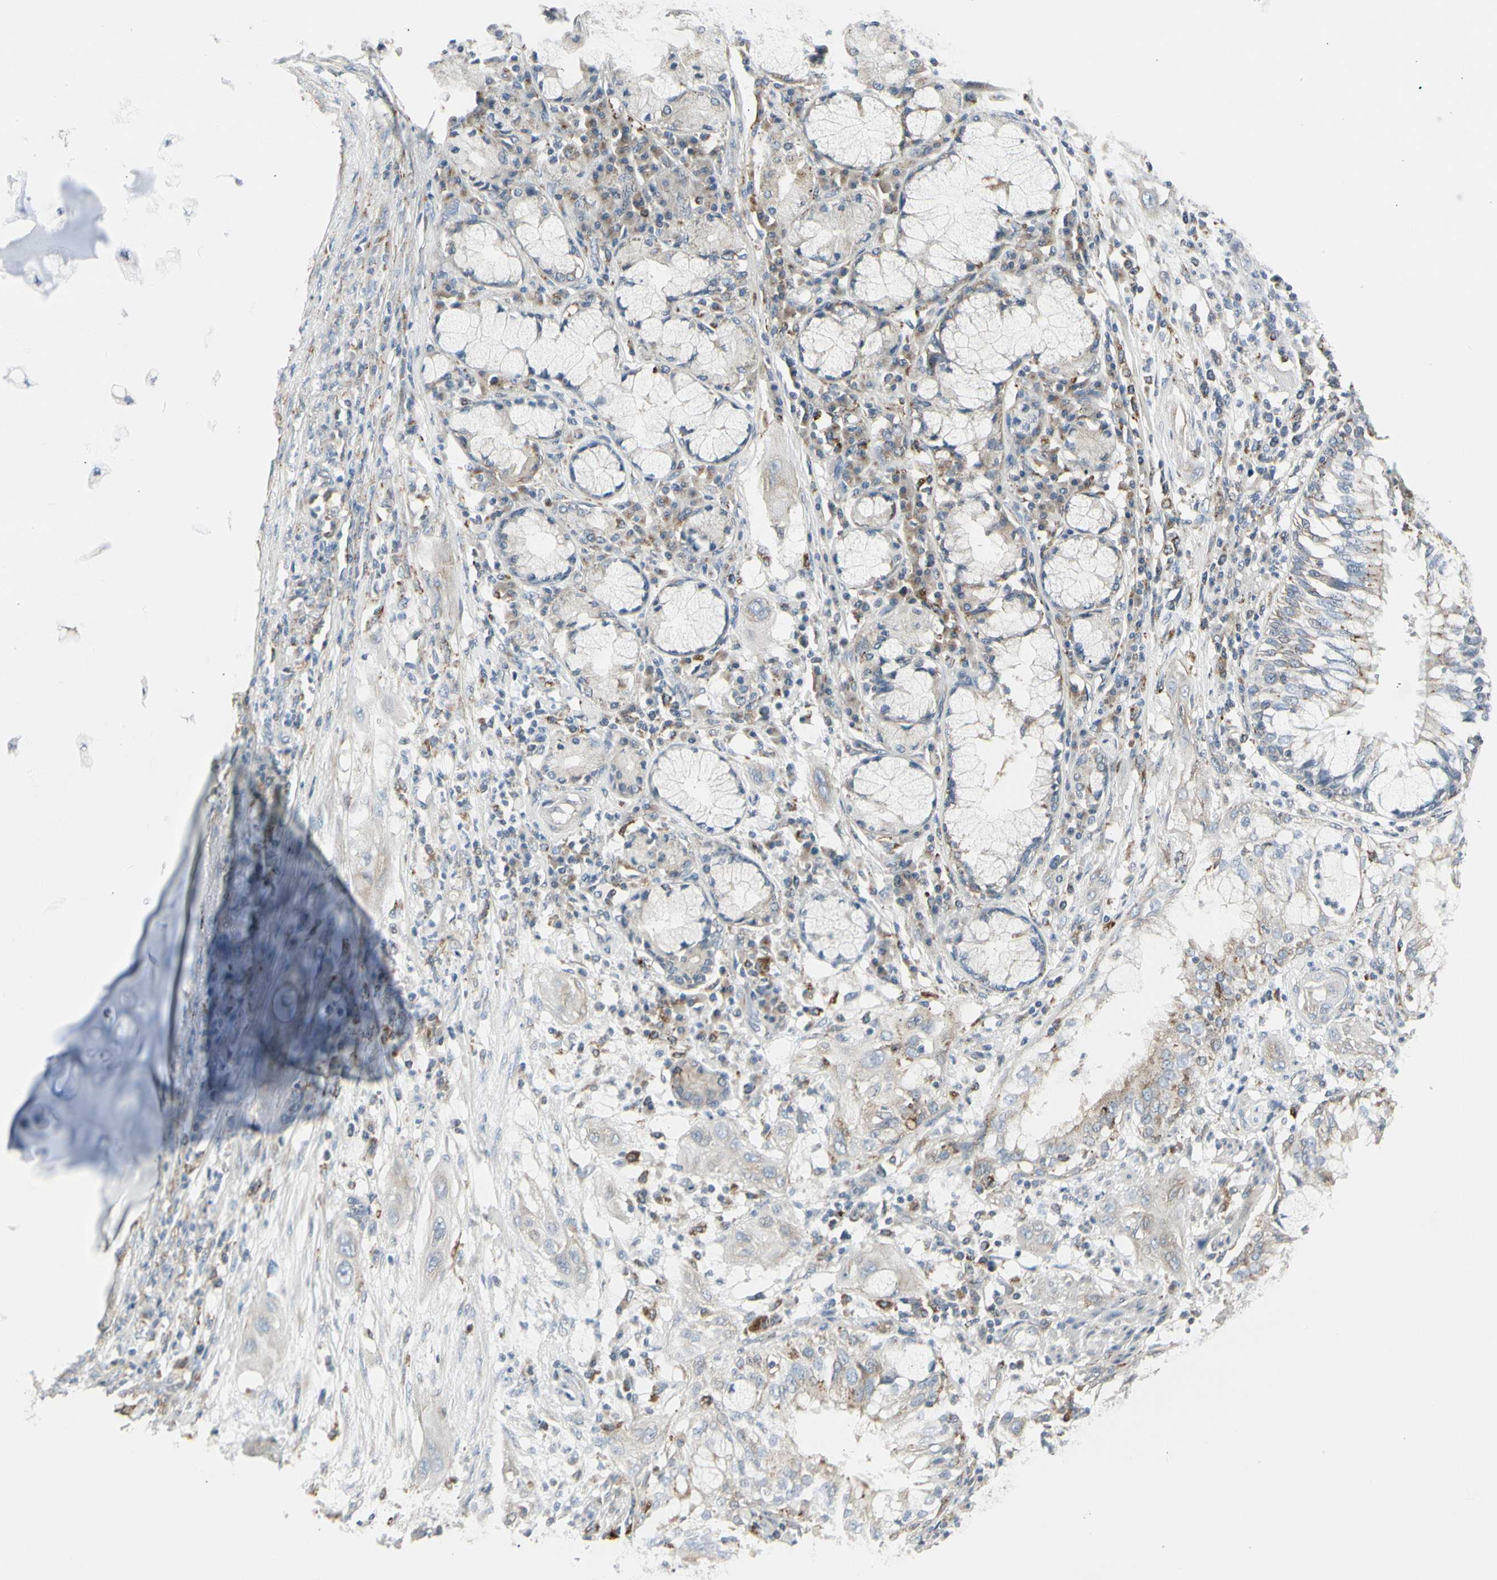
{"staining": {"intensity": "weak", "quantity": "<25%", "location": "cytoplasmic/membranous"}, "tissue": "lung cancer", "cell_type": "Tumor cells", "image_type": "cancer", "snomed": [{"axis": "morphology", "description": "Squamous cell carcinoma, NOS"}, {"axis": "topography", "description": "Lung"}], "caption": "Tumor cells show no significant positivity in lung cancer. Brightfield microscopy of immunohistochemistry (IHC) stained with DAB (3,3'-diaminobenzidine) (brown) and hematoxylin (blue), captured at high magnification.", "gene": "ATP6V1B2", "patient": {"sex": "female", "age": 47}}